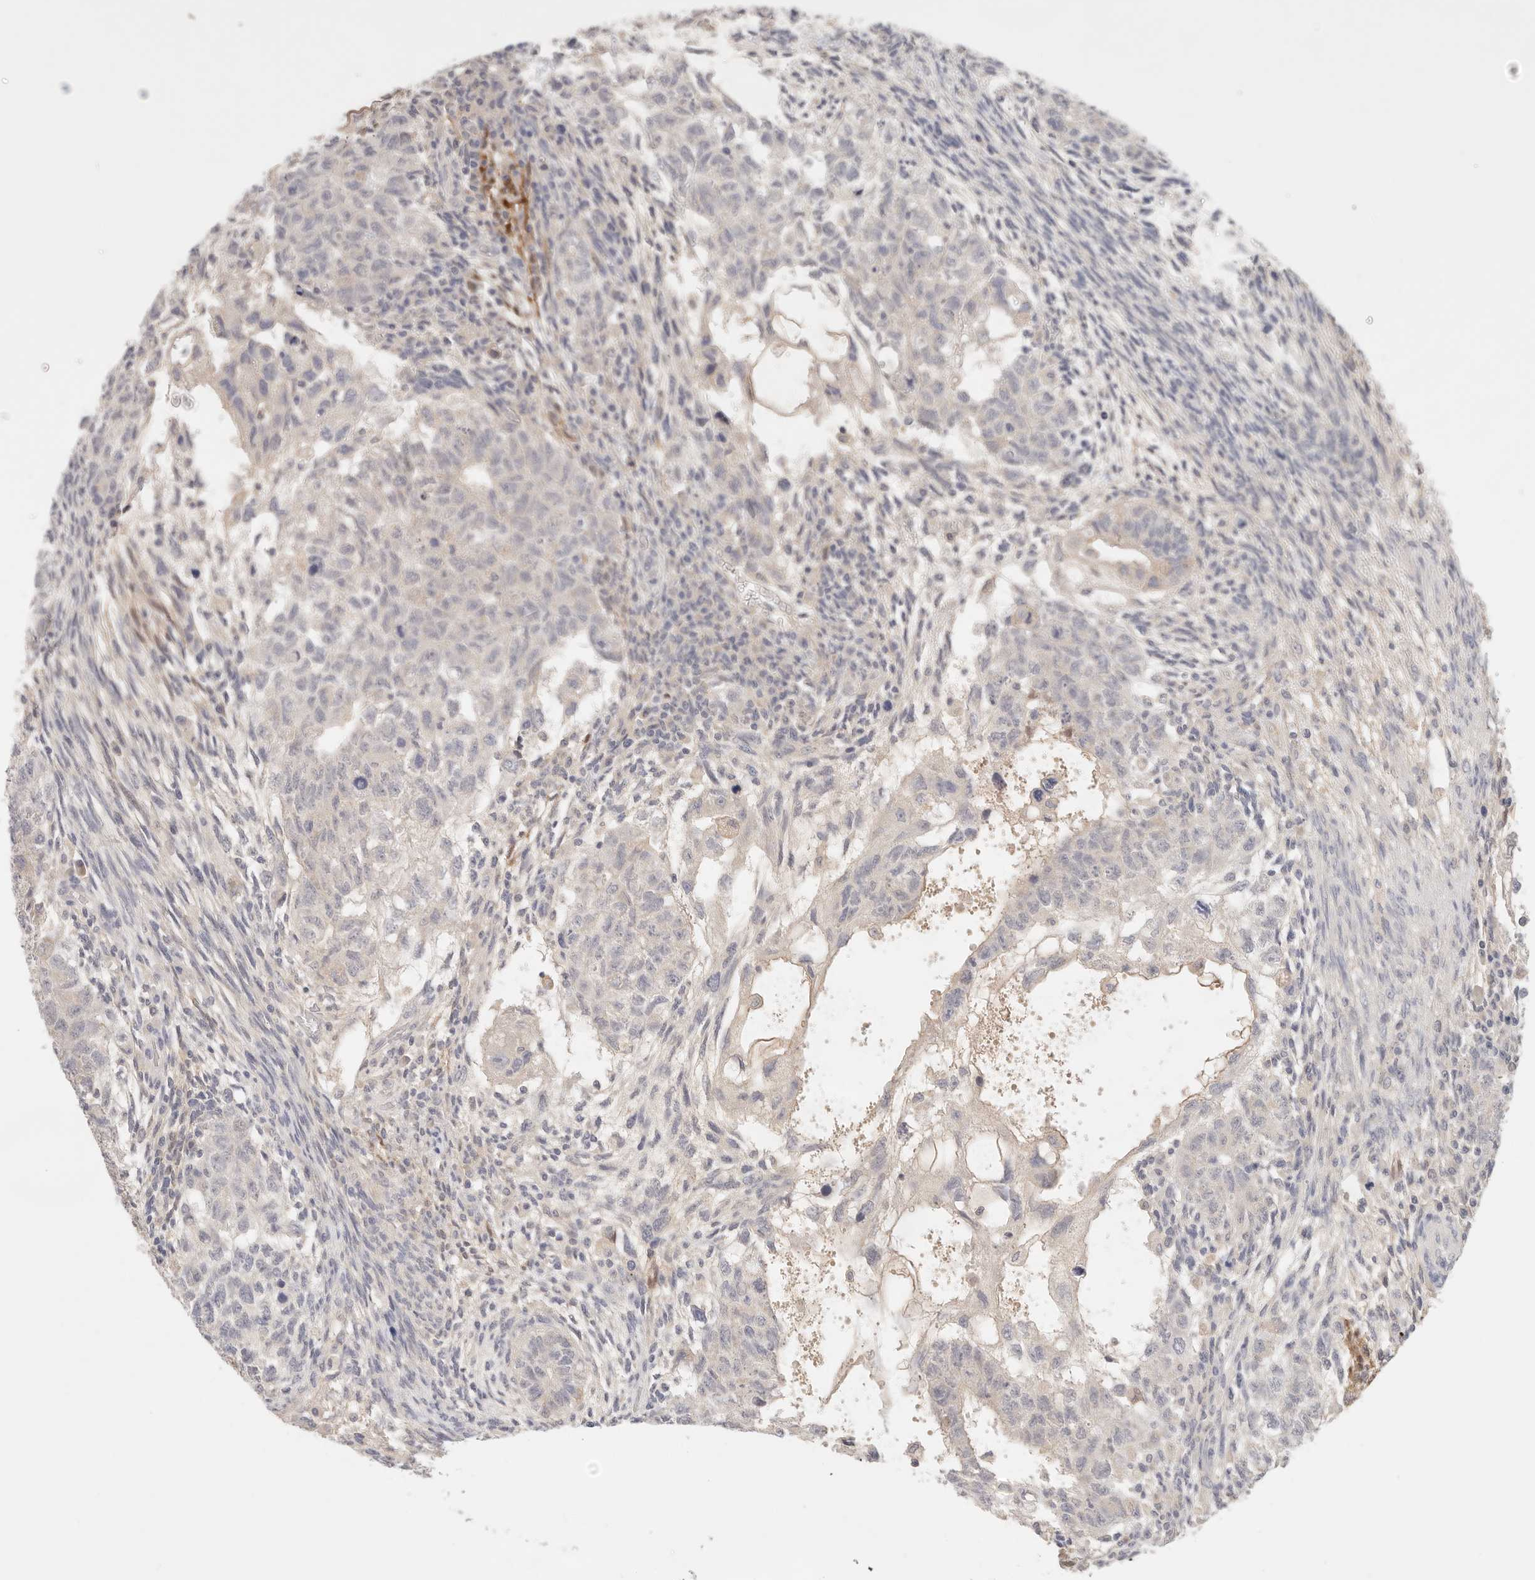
{"staining": {"intensity": "negative", "quantity": "none", "location": "none"}, "tissue": "testis cancer", "cell_type": "Tumor cells", "image_type": "cancer", "snomed": [{"axis": "morphology", "description": "Normal tissue, NOS"}, {"axis": "morphology", "description": "Carcinoma, Embryonal, NOS"}, {"axis": "topography", "description": "Testis"}], "caption": "High power microscopy micrograph of an immunohistochemistry (IHC) micrograph of testis cancer (embryonal carcinoma), revealing no significant expression in tumor cells.", "gene": "SPHK1", "patient": {"sex": "male", "age": 36}}